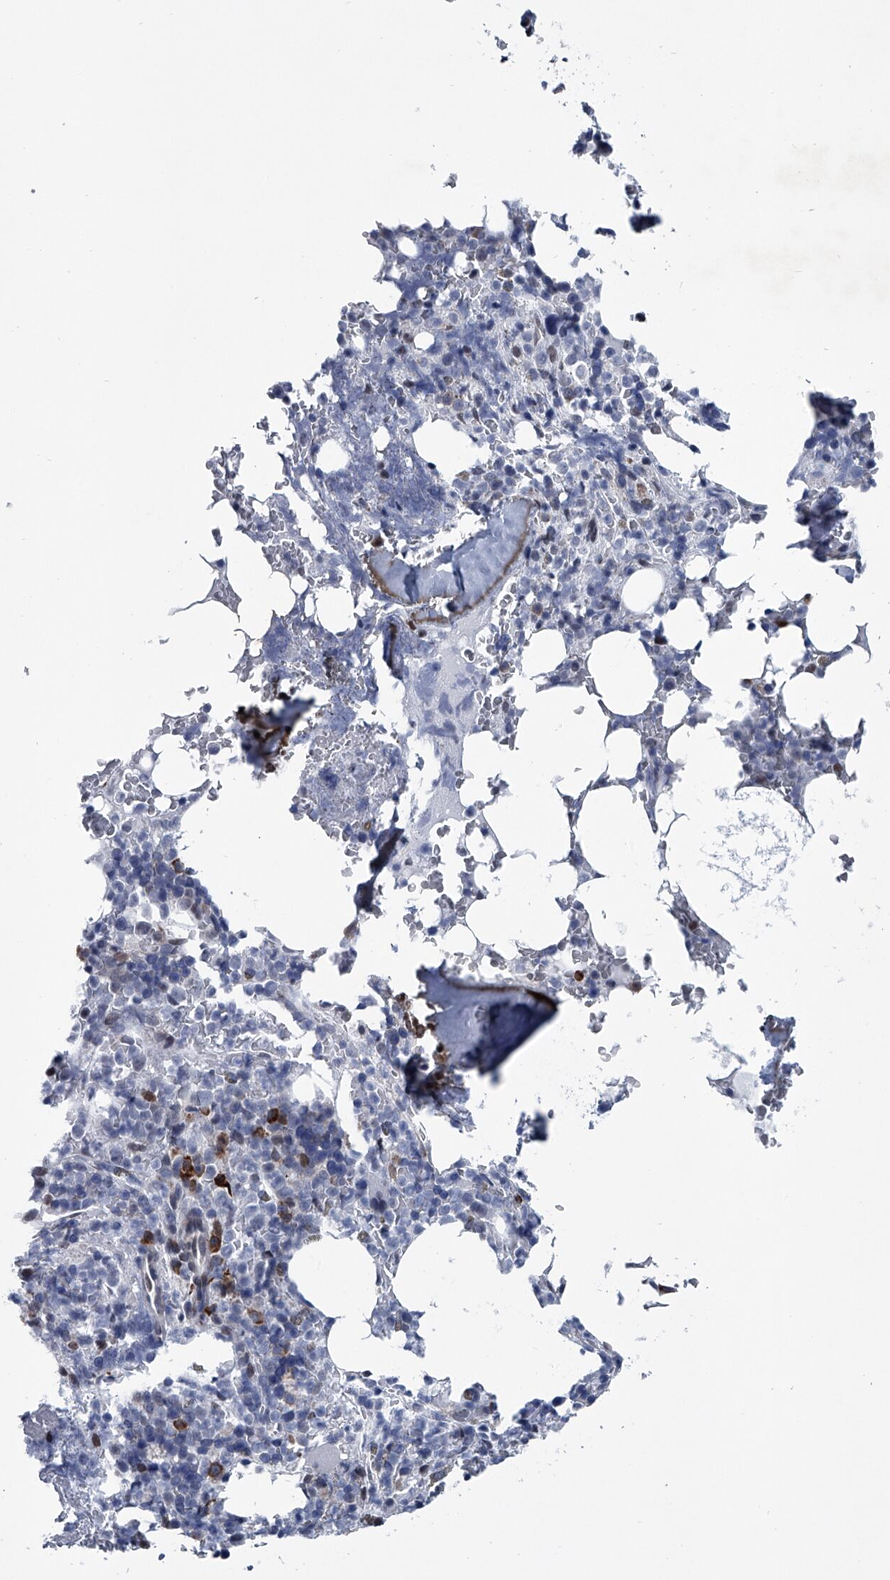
{"staining": {"intensity": "strong", "quantity": "<25%", "location": "cytoplasmic/membranous"}, "tissue": "bone marrow", "cell_type": "Hematopoietic cells", "image_type": "normal", "snomed": [{"axis": "morphology", "description": "Normal tissue, NOS"}, {"axis": "topography", "description": "Bone marrow"}], "caption": "A medium amount of strong cytoplasmic/membranous positivity is present in approximately <25% of hematopoietic cells in benign bone marrow.", "gene": "PPP2R5D", "patient": {"sex": "male", "age": 58}}